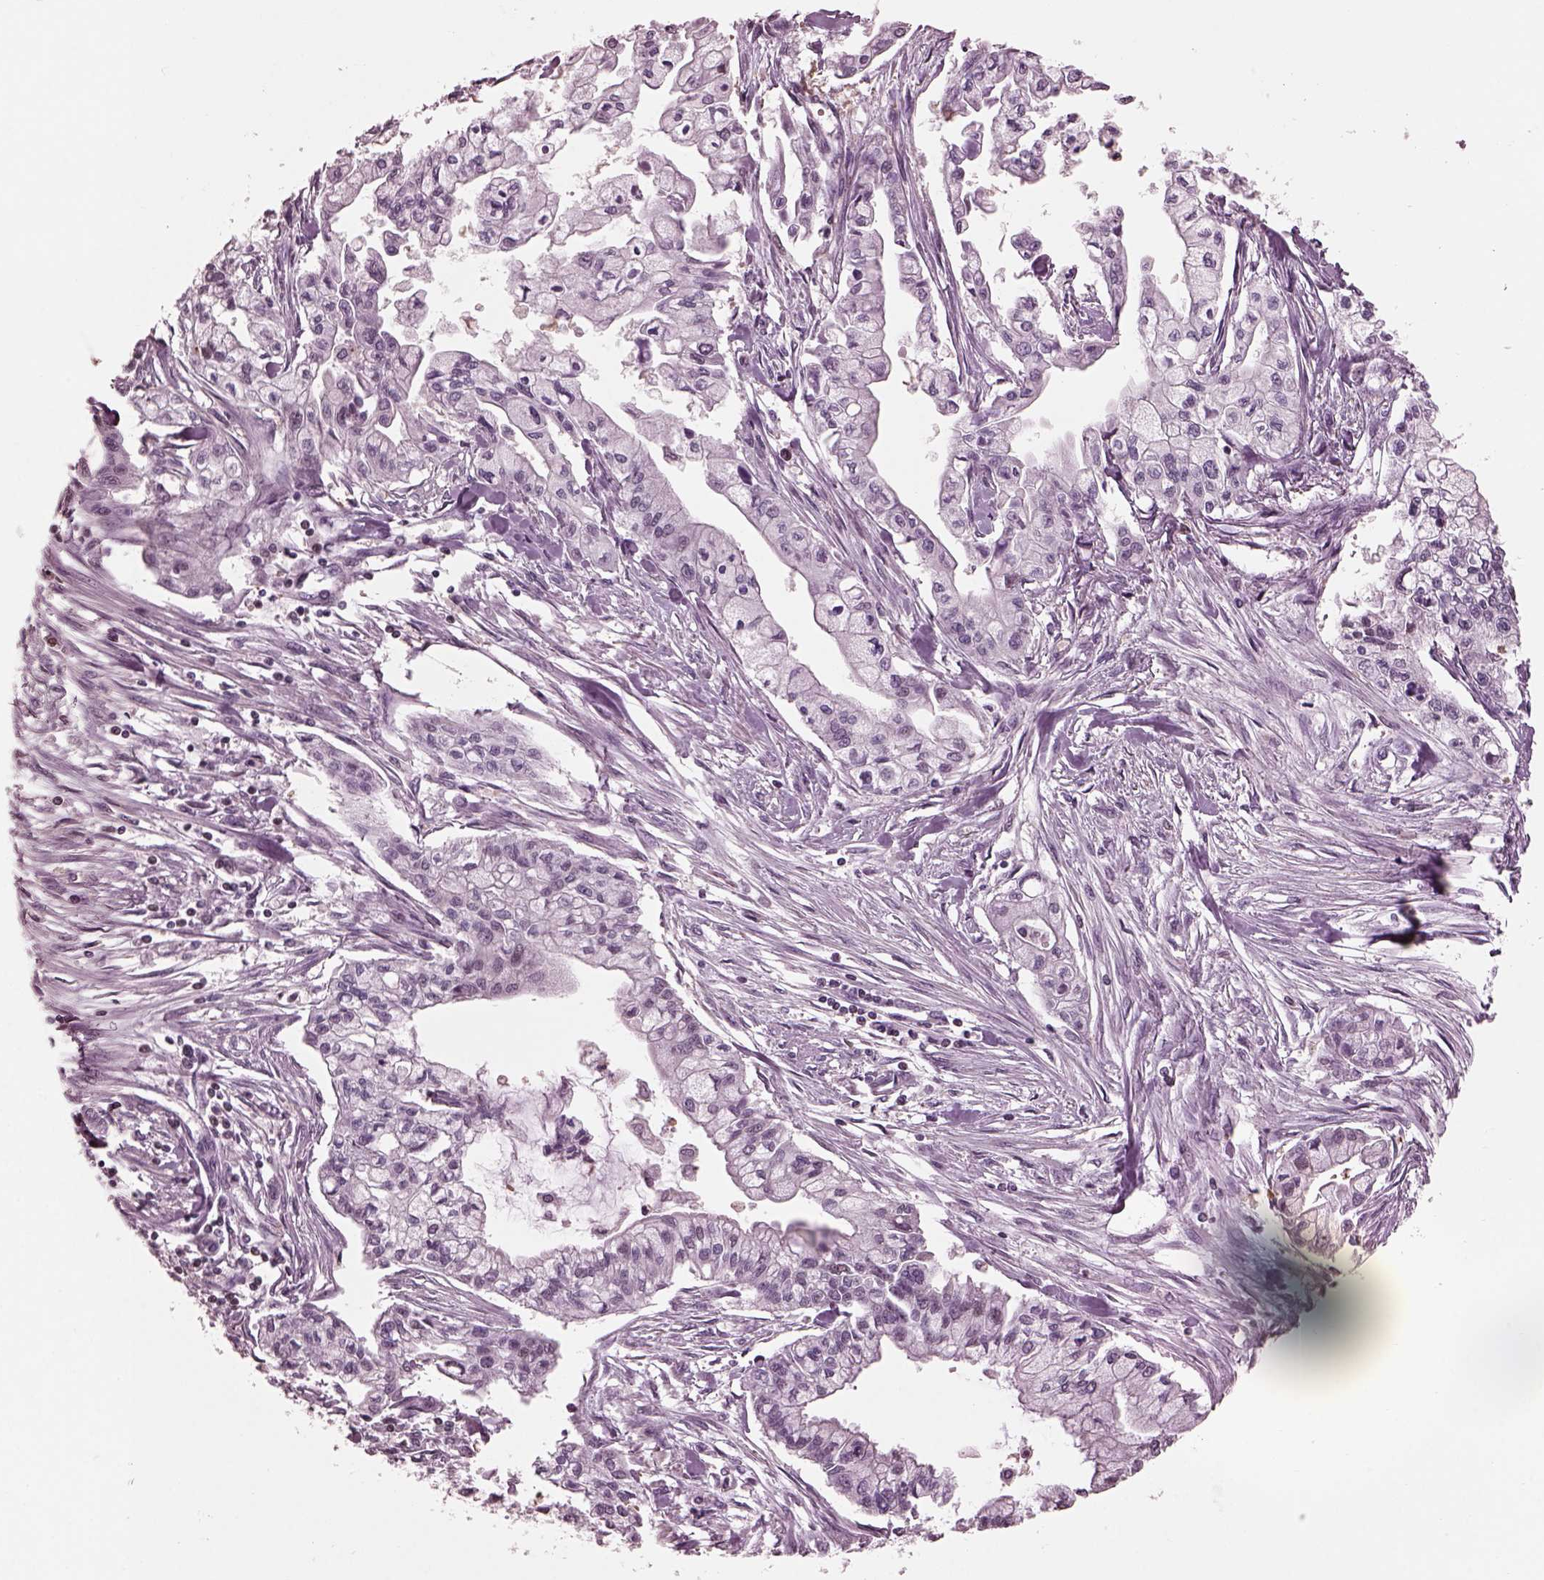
{"staining": {"intensity": "negative", "quantity": "none", "location": "none"}, "tissue": "pancreatic cancer", "cell_type": "Tumor cells", "image_type": "cancer", "snomed": [{"axis": "morphology", "description": "Adenocarcinoma, NOS"}, {"axis": "topography", "description": "Pancreas"}], "caption": "Pancreatic cancer stained for a protein using immunohistochemistry demonstrates no expression tumor cells.", "gene": "BFSP1", "patient": {"sex": "male", "age": 54}}